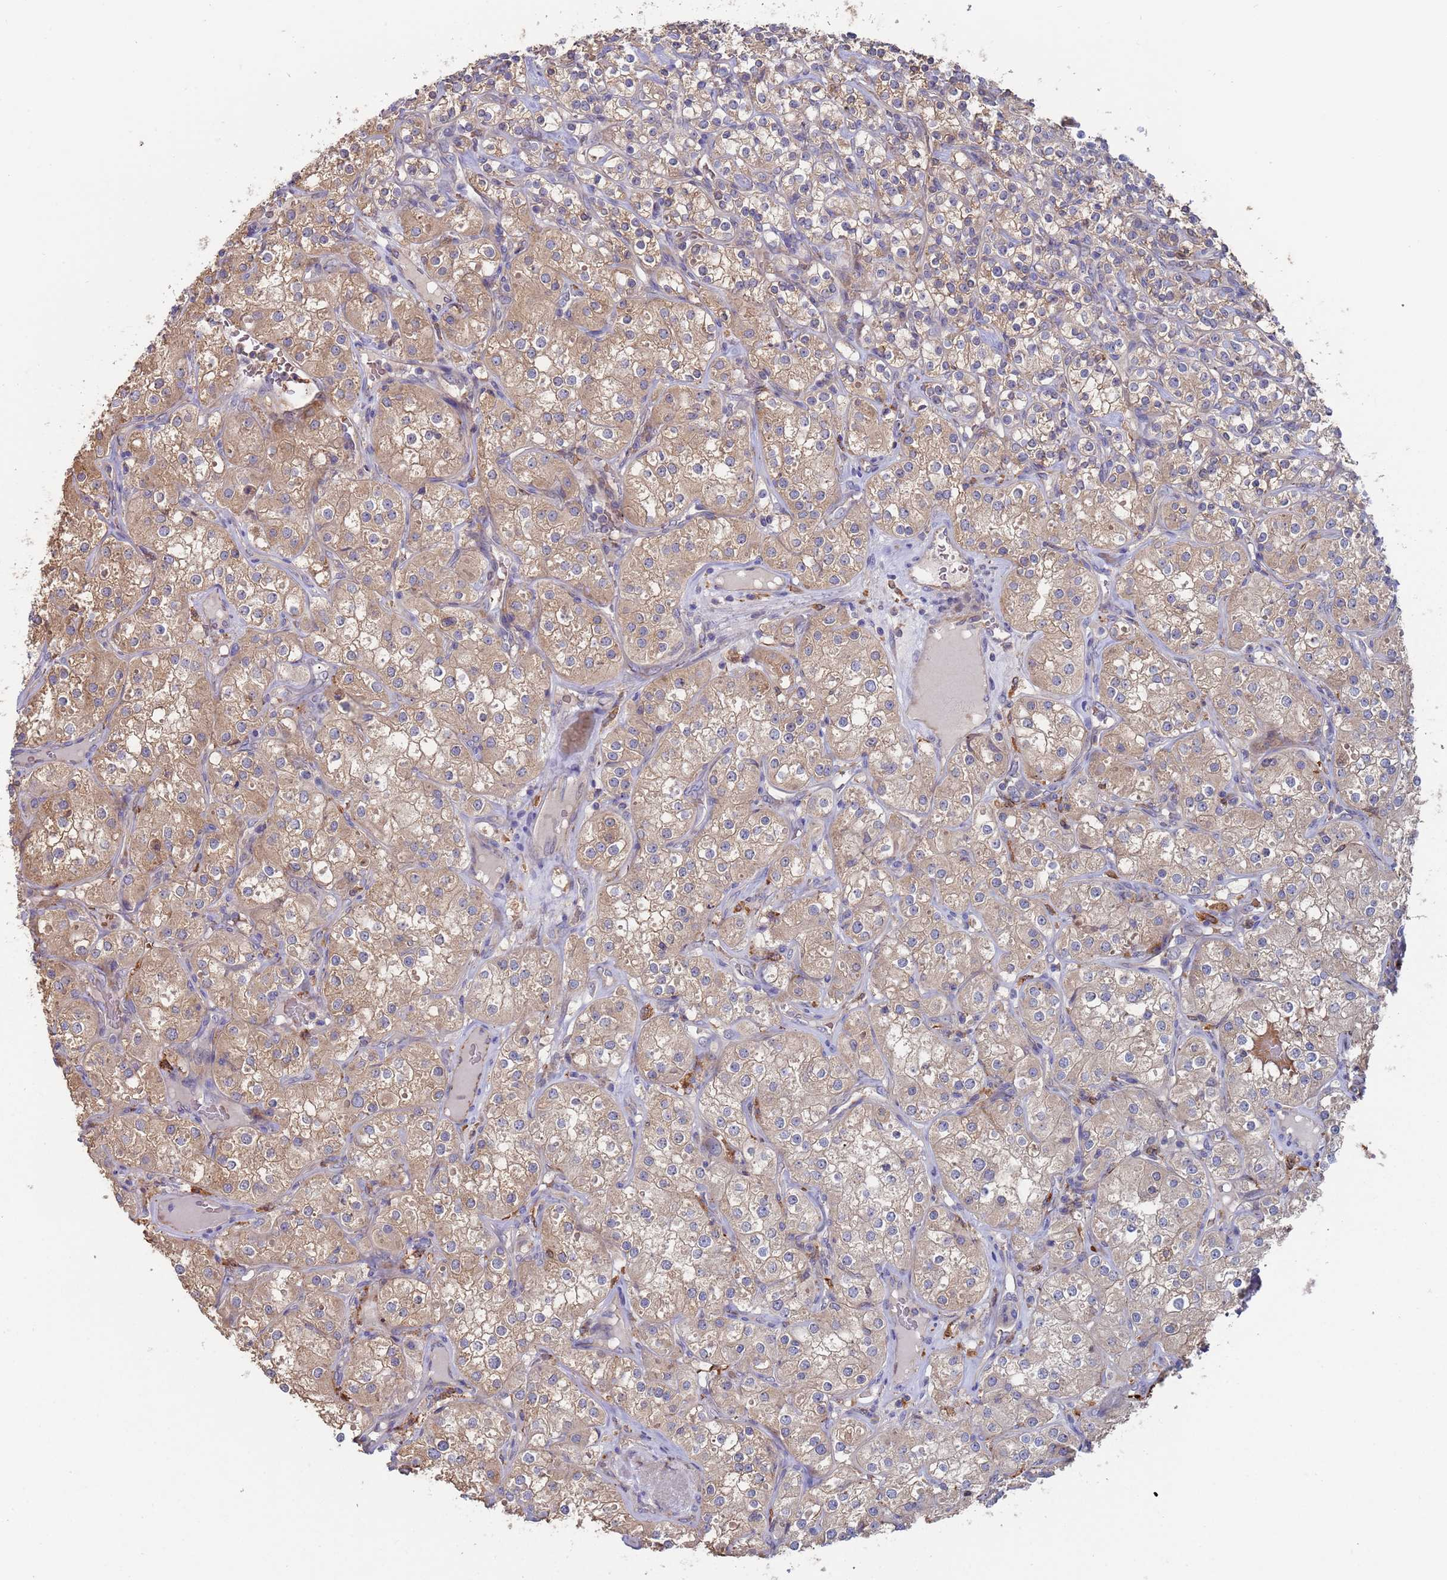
{"staining": {"intensity": "weak", "quantity": ">75%", "location": "cytoplasmic/membranous"}, "tissue": "renal cancer", "cell_type": "Tumor cells", "image_type": "cancer", "snomed": [{"axis": "morphology", "description": "Adenocarcinoma, NOS"}, {"axis": "topography", "description": "Kidney"}], "caption": "Human adenocarcinoma (renal) stained with a brown dye displays weak cytoplasmic/membranous positive positivity in approximately >75% of tumor cells.", "gene": "MALRD1", "patient": {"sex": "male", "age": 77}}